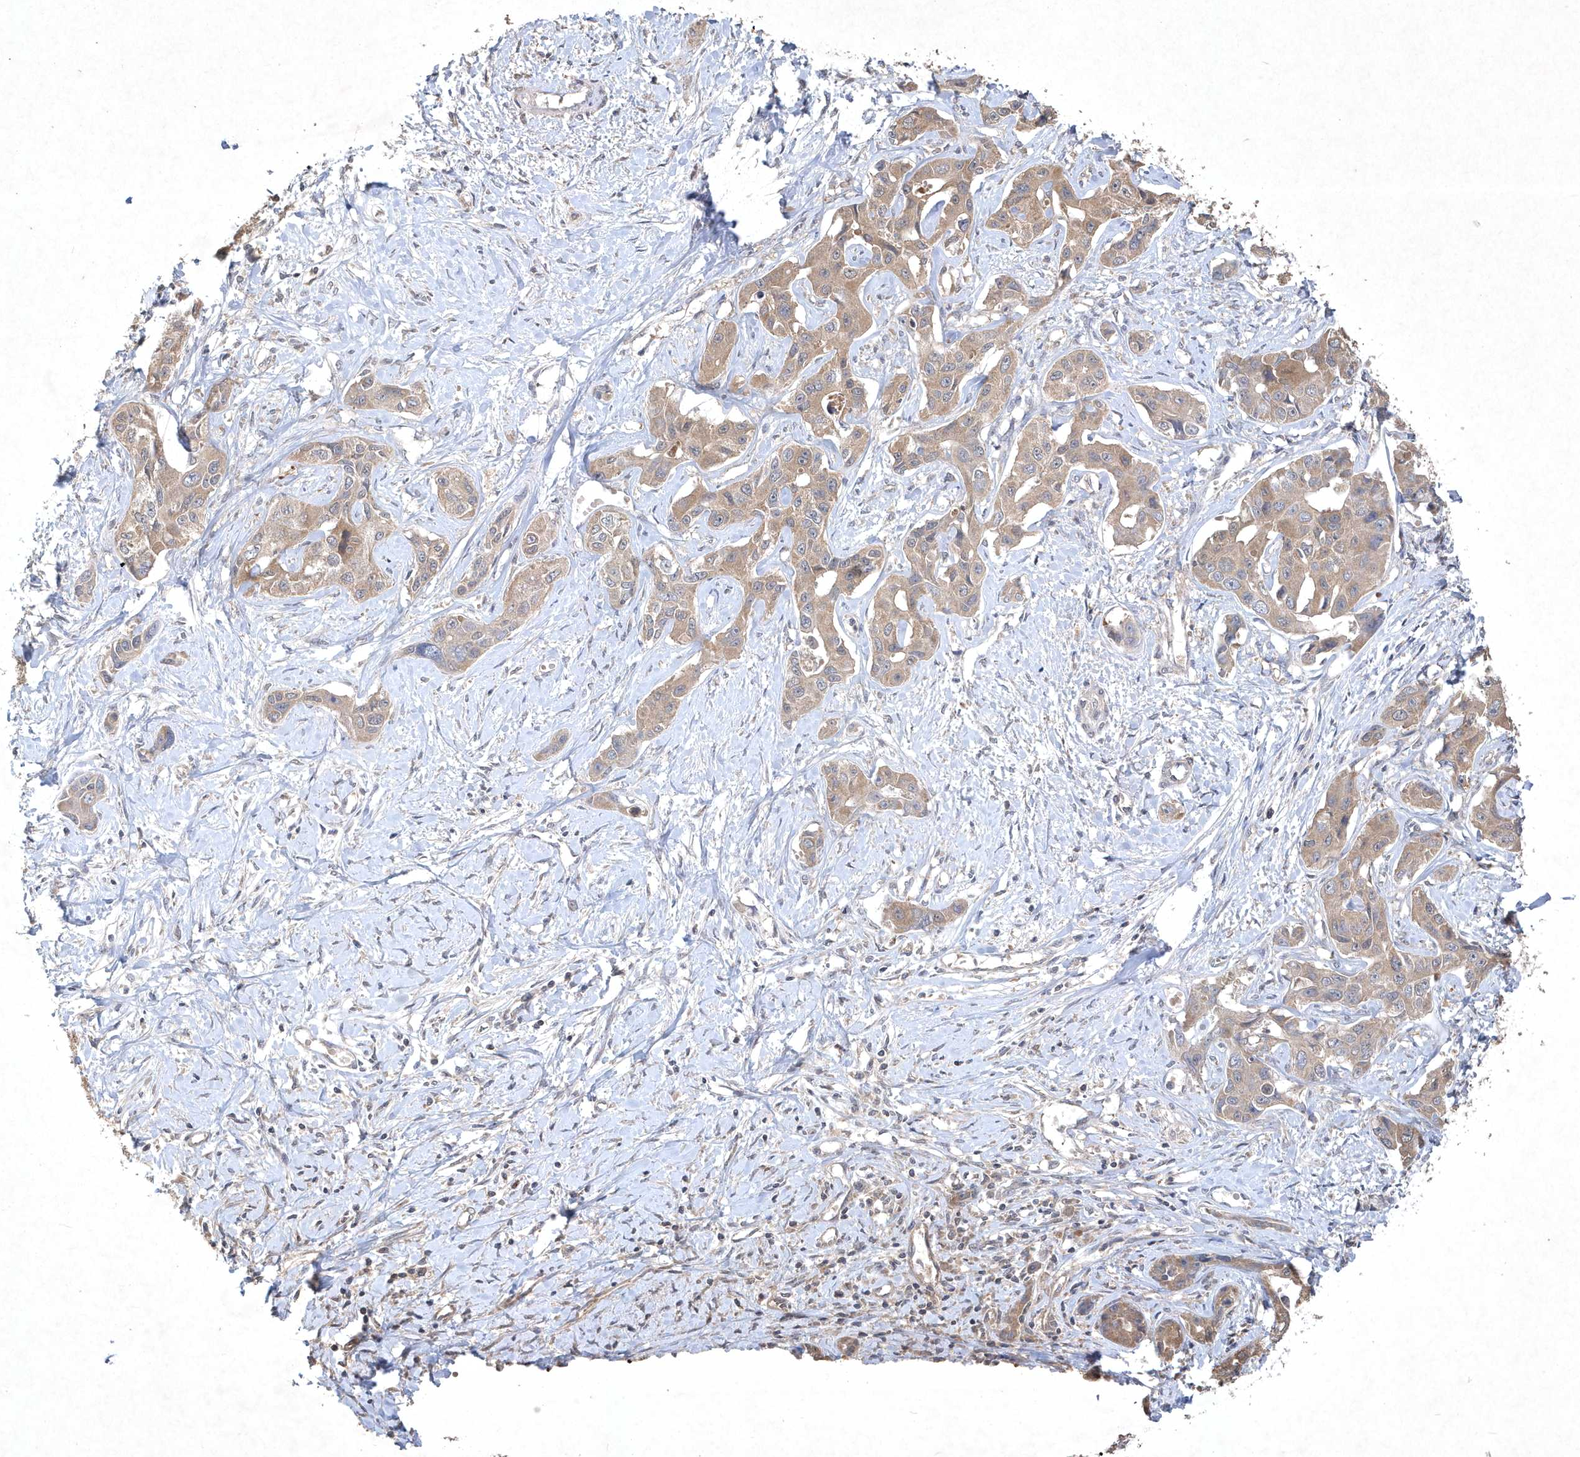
{"staining": {"intensity": "weak", "quantity": ">75%", "location": "cytoplasmic/membranous"}, "tissue": "liver cancer", "cell_type": "Tumor cells", "image_type": "cancer", "snomed": [{"axis": "morphology", "description": "Cholangiocarcinoma"}, {"axis": "topography", "description": "Liver"}], "caption": "DAB (3,3'-diaminobenzidine) immunohistochemical staining of human liver cancer (cholangiocarcinoma) shows weak cytoplasmic/membranous protein expression in about >75% of tumor cells.", "gene": "AKR7A2", "patient": {"sex": "male", "age": 59}}